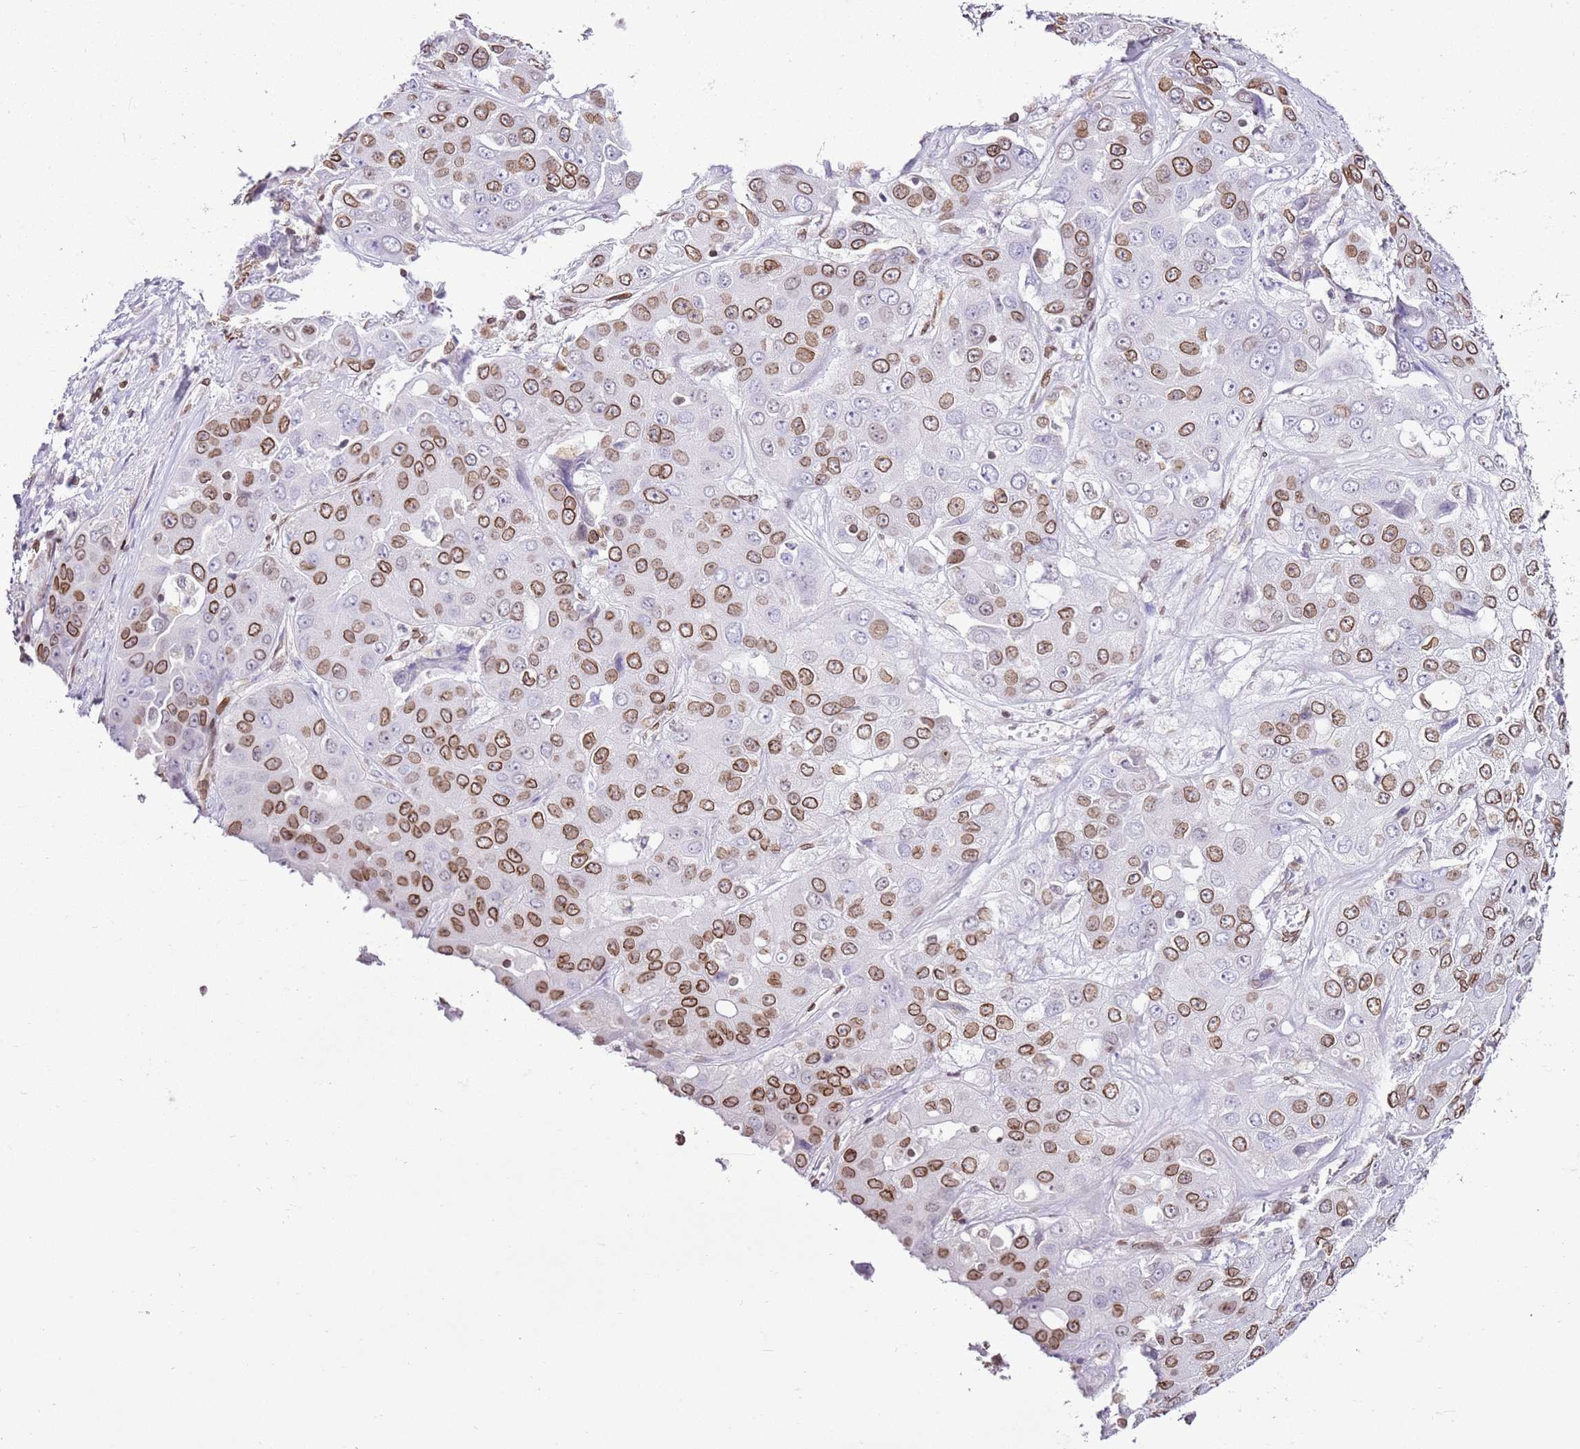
{"staining": {"intensity": "moderate", "quantity": ">75%", "location": "cytoplasmic/membranous,nuclear"}, "tissue": "liver cancer", "cell_type": "Tumor cells", "image_type": "cancer", "snomed": [{"axis": "morphology", "description": "Cholangiocarcinoma"}, {"axis": "topography", "description": "Liver"}], "caption": "Cholangiocarcinoma (liver) was stained to show a protein in brown. There is medium levels of moderate cytoplasmic/membranous and nuclear positivity in approximately >75% of tumor cells. The protein is stained brown, and the nuclei are stained in blue (DAB (3,3'-diaminobenzidine) IHC with brightfield microscopy, high magnification).", "gene": "POU6F1", "patient": {"sex": "female", "age": 52}}